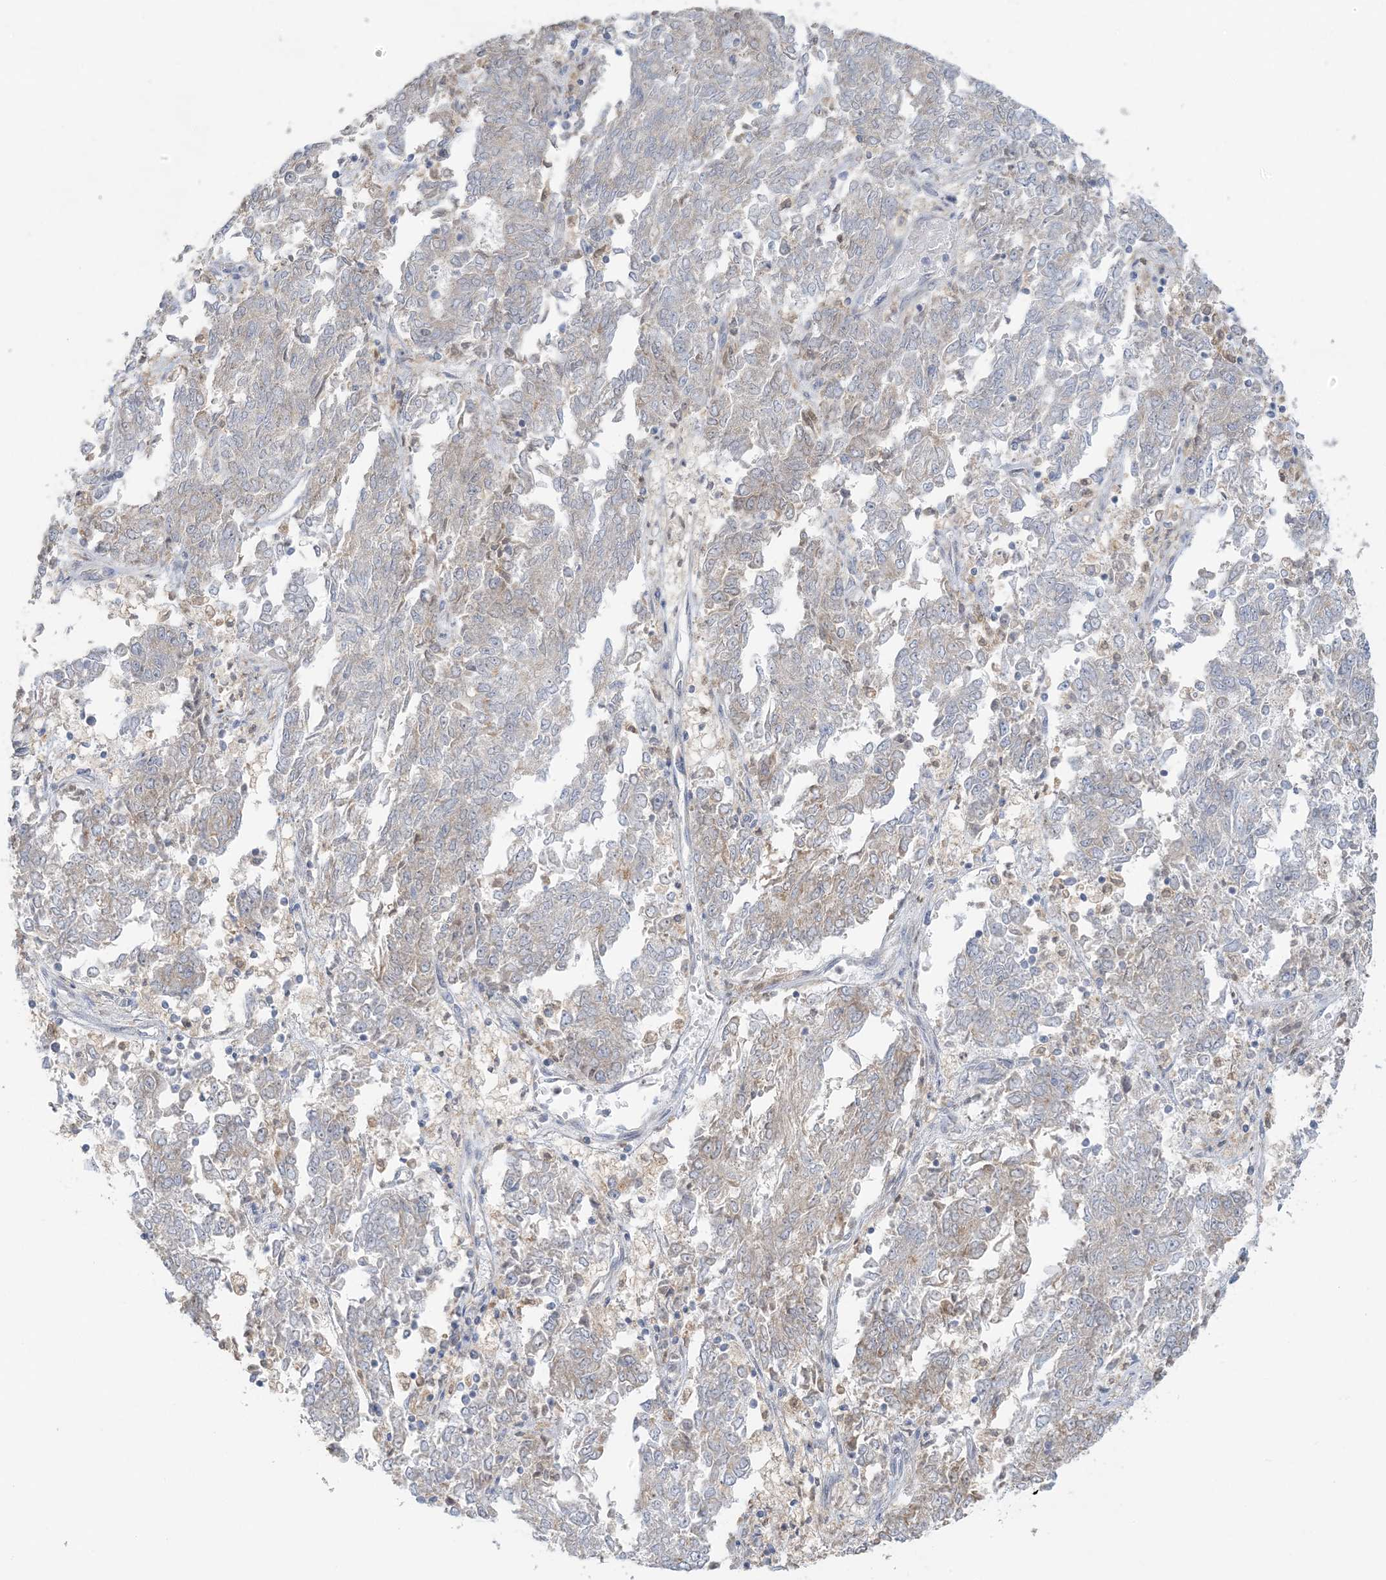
{"staining": {"intensity": "weak", "quantity": "<25%", "location": "cytoplasmic/membranous"}, "tissue": "endometrial cancer", "cell_type": "Tumor cells", "image_type": "cancer", "snomed": [{"axis": "morphology", "description": "Adenocarcinoma, NOS"}, {"axis": "topography", "description": "Endometrium"}], "caption": "IHC micrograph of neoplastic tissue: endometrial cancer (adenocarcinoma) stained with DAB reveals no significant protein positivity in tumor cells.", "gene": "EEFSEC", "patient": {"sex": "female", "age": 80}}